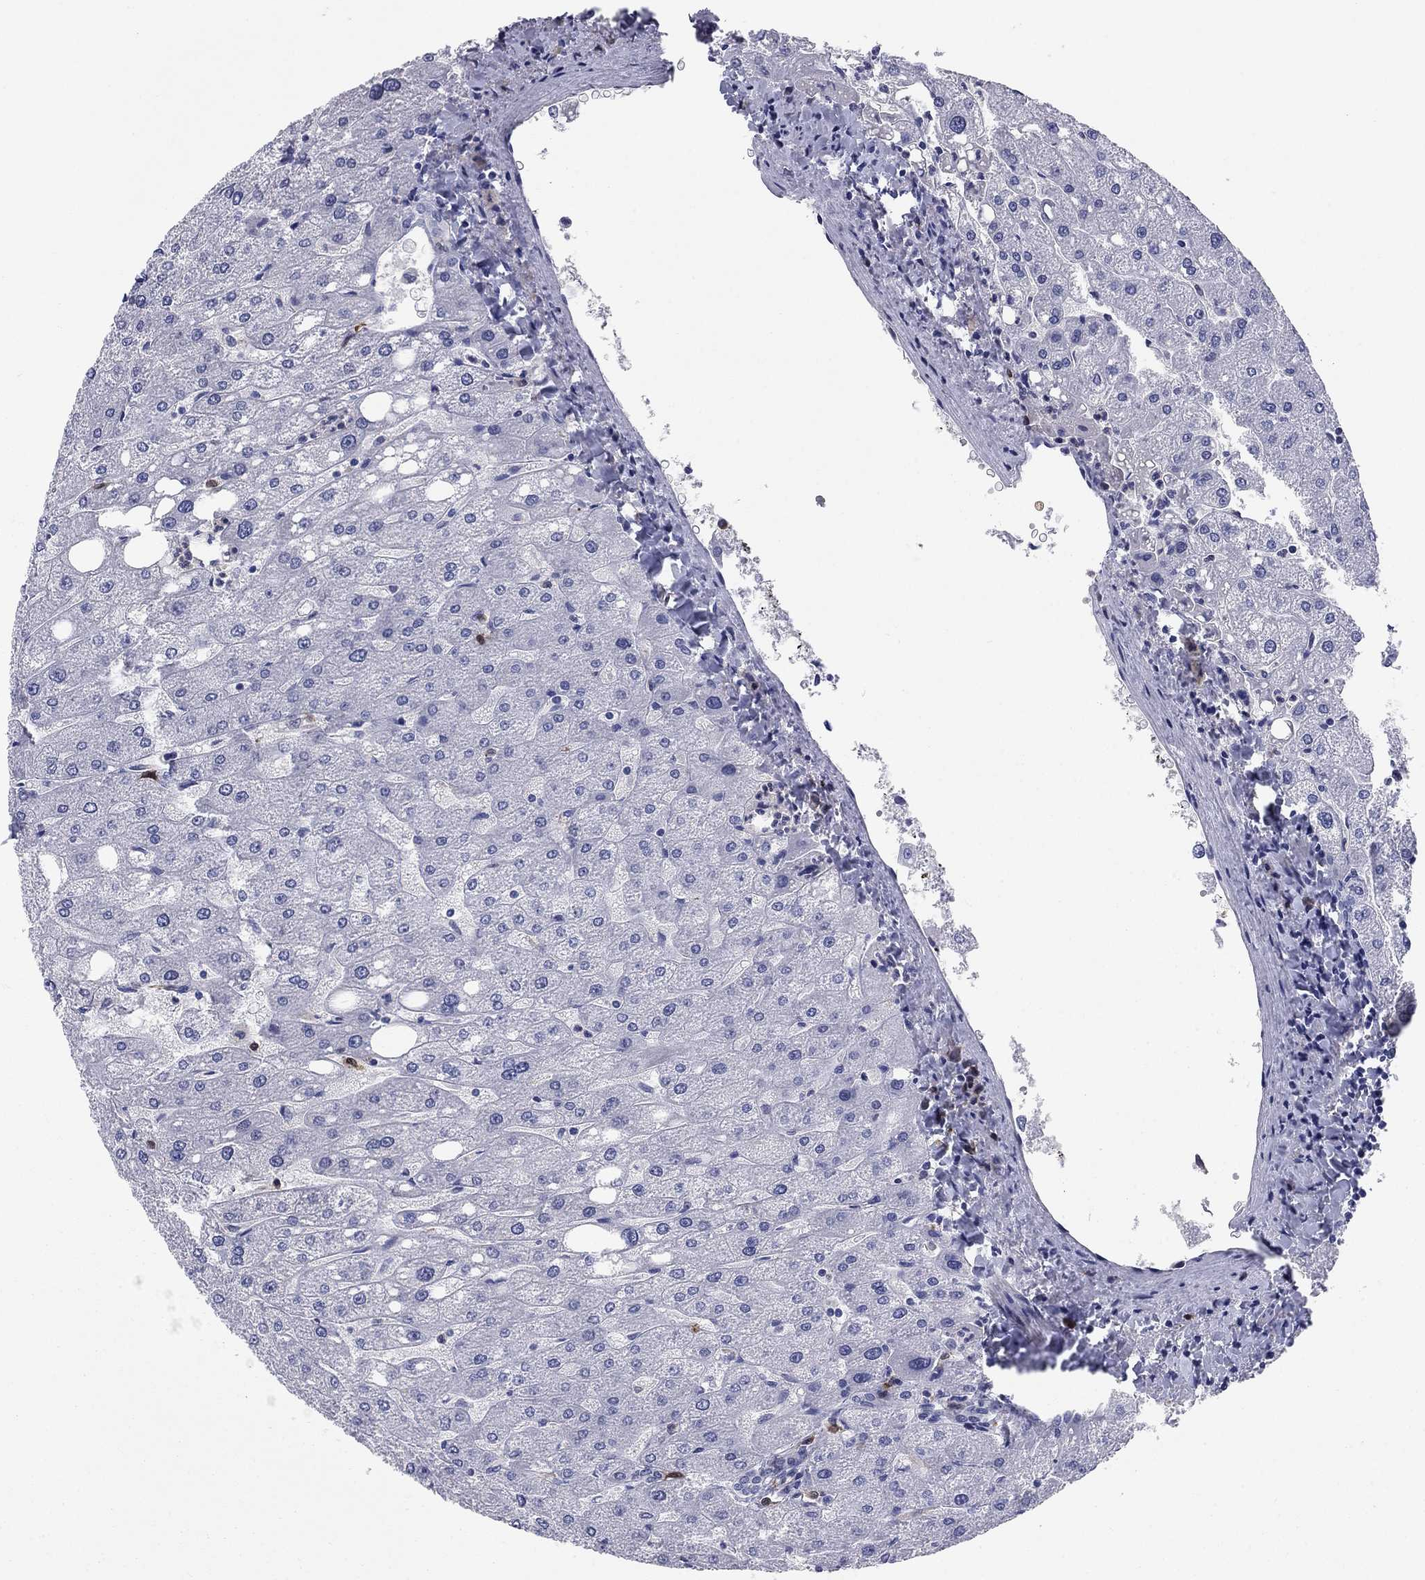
{"staining": {"intensity": "negative", "quantity": "none", "location": "none"}, "tissue": "liver", "cell_type": "Cholangiocytes", "image_type": "normal", "snomed": [{"axis": "morphology", "description": "Normal tissue, NOS"}, {"axis": "topography", "description": "Liver"}], "caption": "Immunohistochemistry of benign human liver exhibits no staining in cholangiocytes.", "gene": "STMN1", "patient": {"sex": "male", "age": 67}}